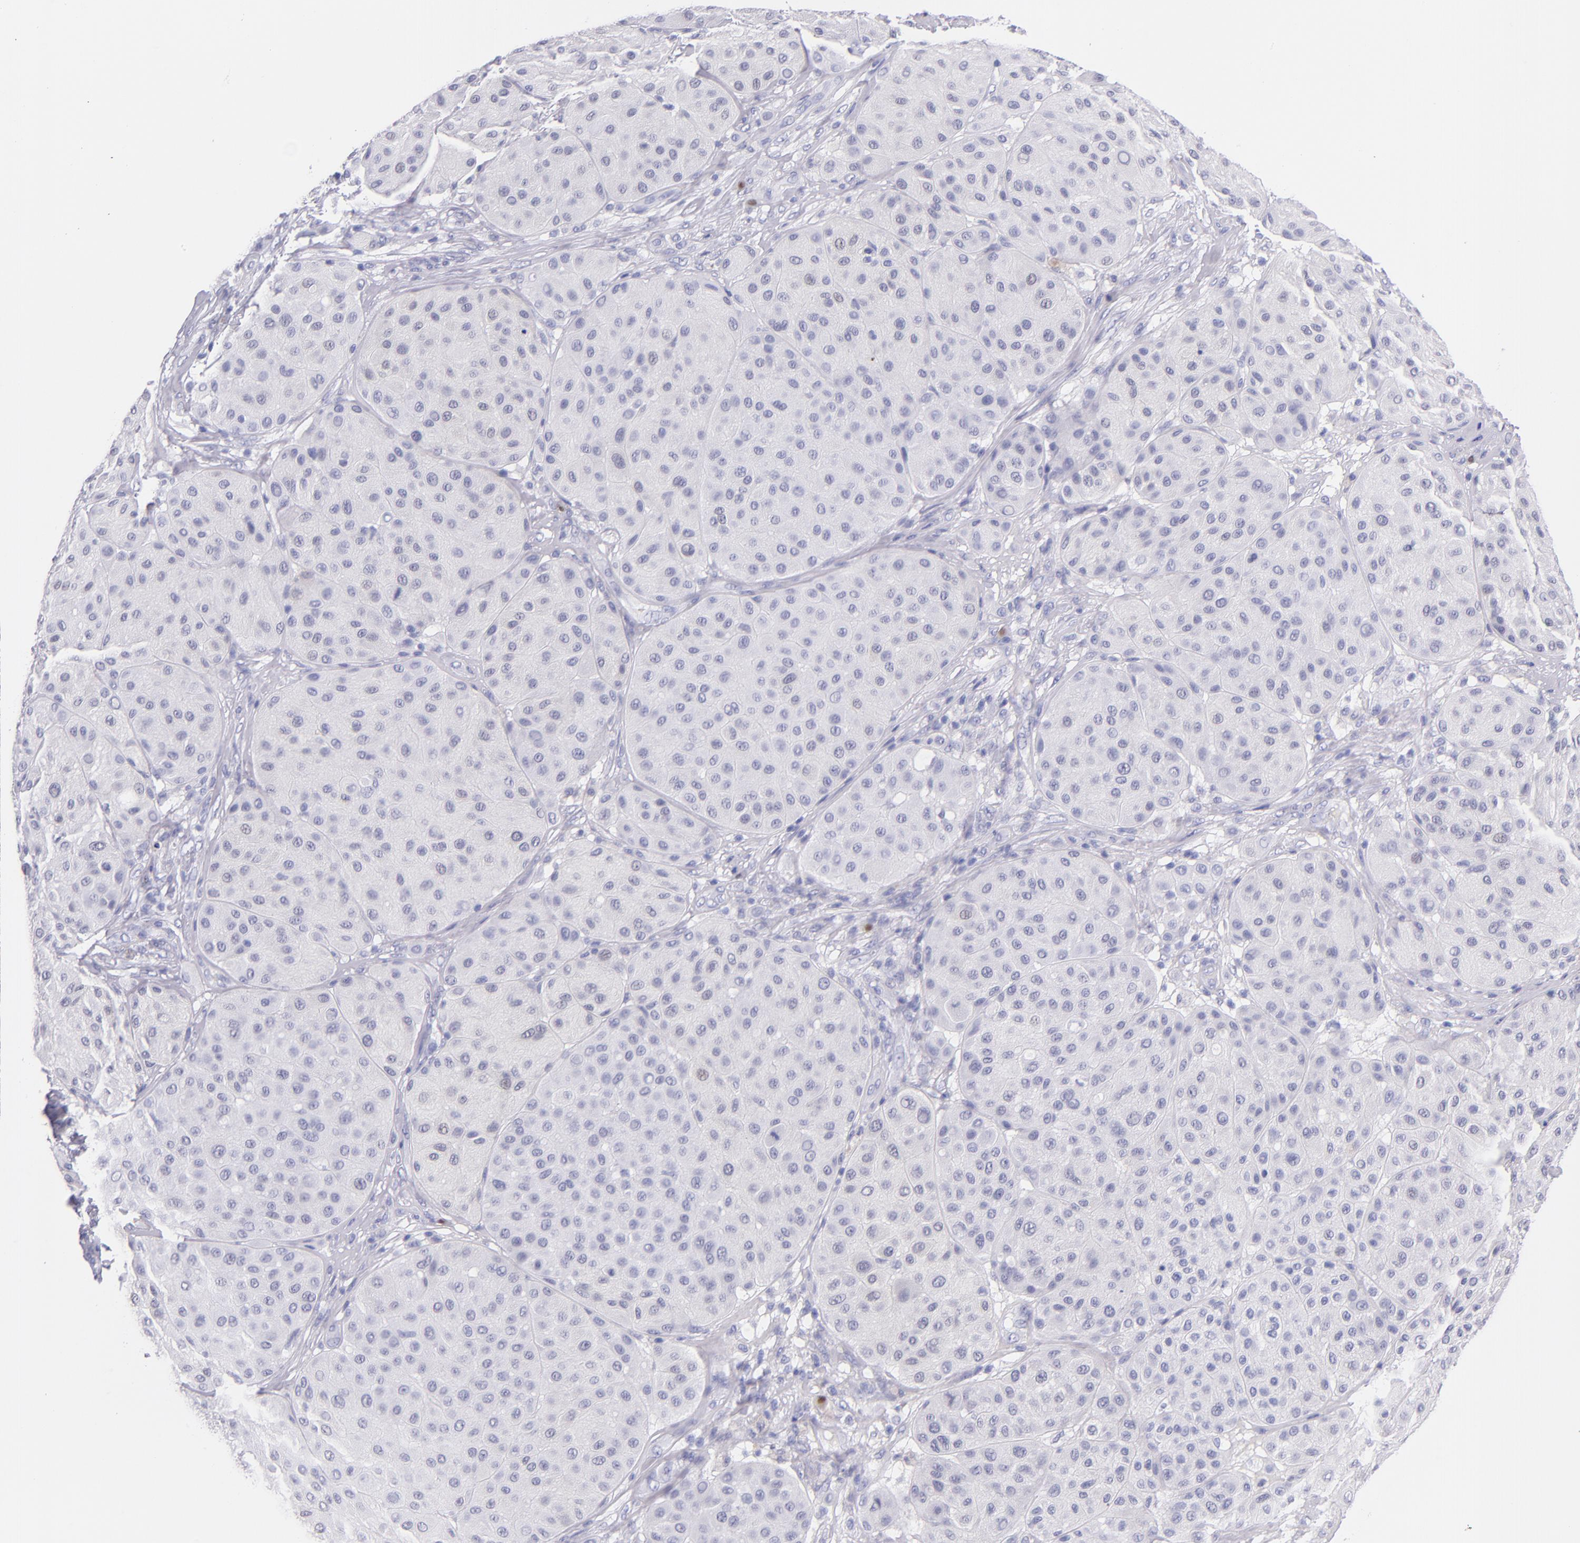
{"staining": {"intensity": "negative", "quantity": "none", "location": "none"}, "tissue": "melanoma", "cell_type": "Tumor cells", "image_type": "cancer", "snomed": [{"axis": "morphology", "description": "Normal tissue, NOS"}, {"axis": "morphology", "description": "Malignant melanoma, Metastatic site"}, {"axis": "topography", "description": "Skin"}], "caption": "High power microscopy image of an IHC photomicrograph of malignant melanoma (metastatic site), revealing no significant staining in tumor cells.", "gene": "IRF4", "patient": {"sex": "male", "age": 41}}